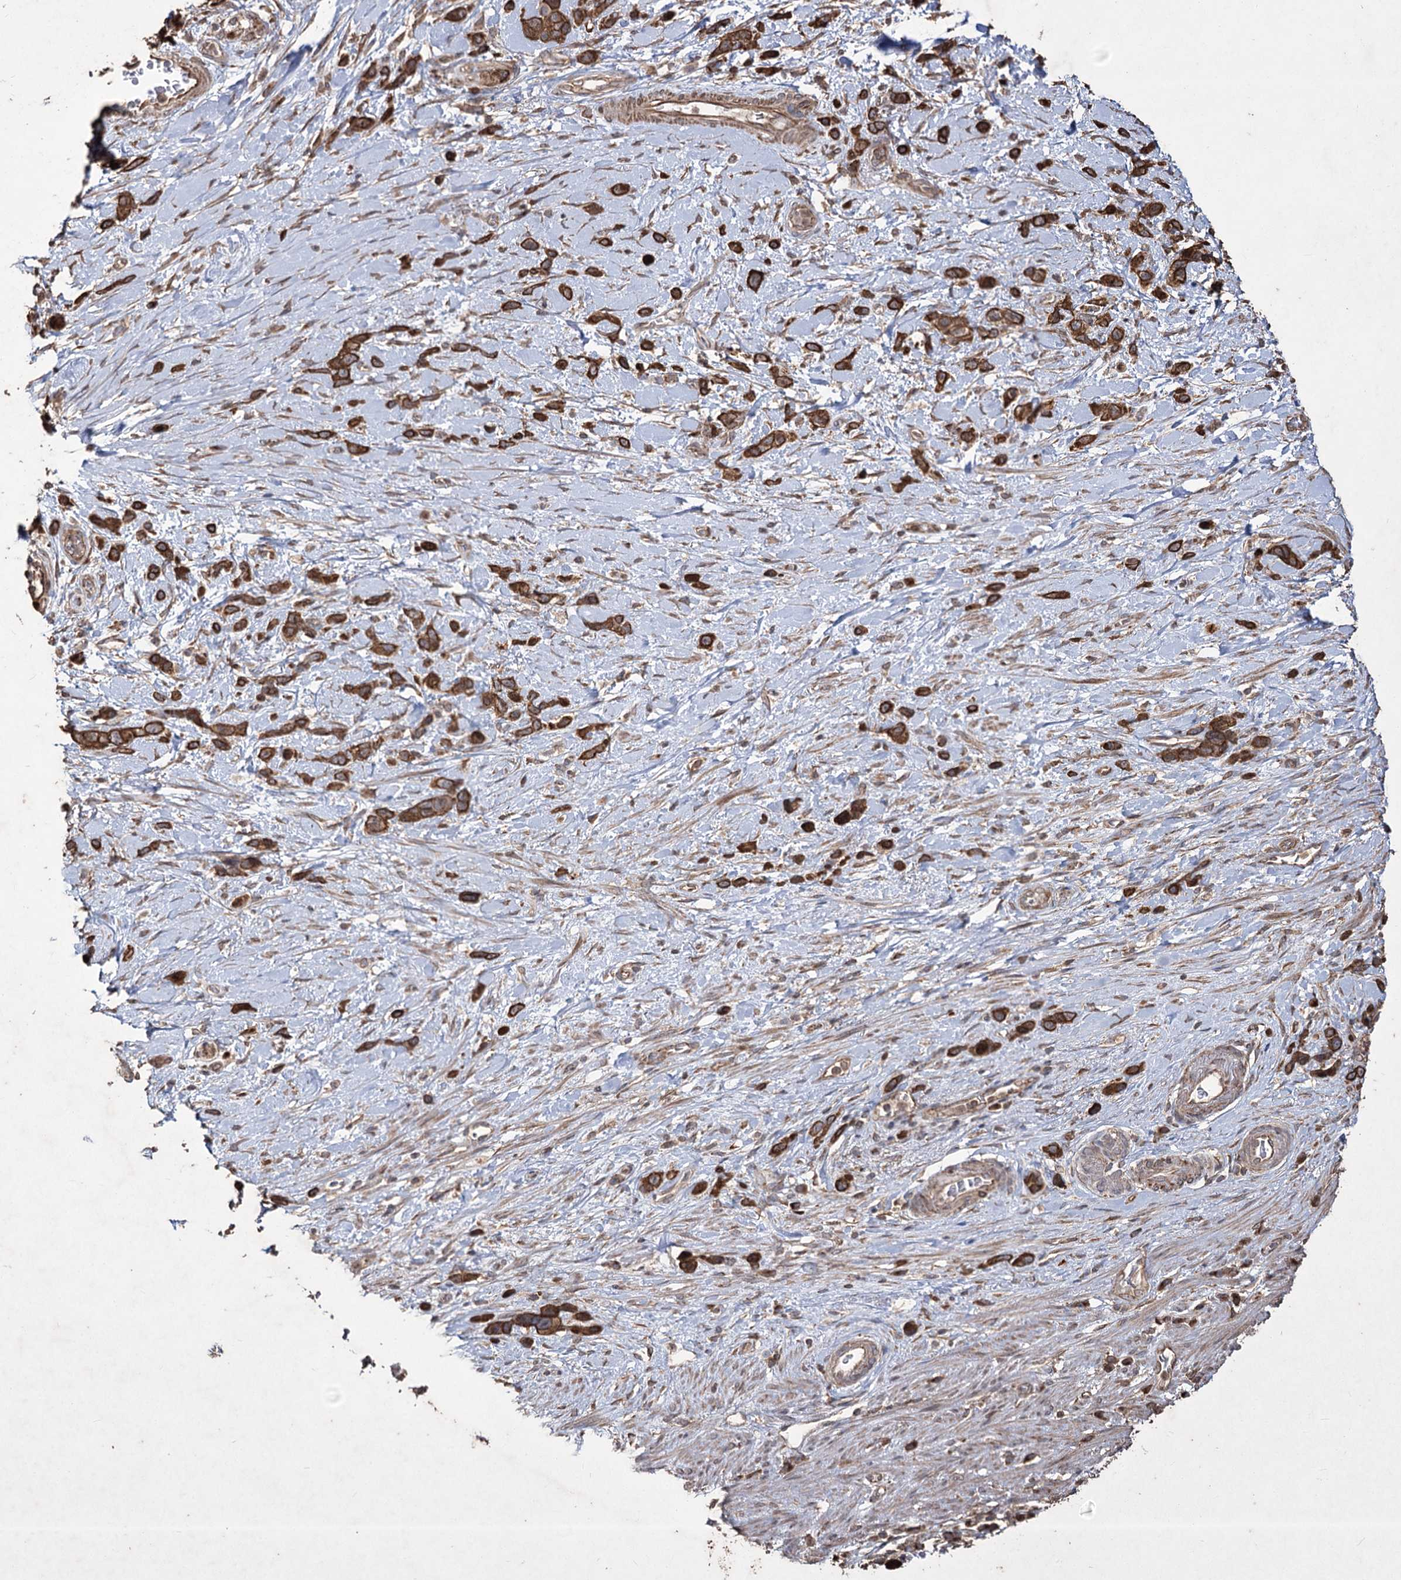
{"staining": {"intensity": "strong", "quantity": ">75%", "location": "cytoplasmic/membranous"}, "tissue": "stomach cancer", "cell_type": "Tumor cells", "image_type": "cancer", "snomed": [{"axis": "morphology", "description": "Adenocarcinoma, NOS"}, {"axis": "morphology", "description": "Adenocarcinoma, High grade"}, {"axis": "topography", "description": "Stomach, upper"}, {"axis": "topography", "description": "Stomach, lower"}], "caption": "High-power microscopy captured an immunohistochemistry image of adenocarcinoma (stomach), revealing strong cytoplasmic/membranous expression in about >75% of tumor cells. The staining was performed using DAB to visualize the protein expression in brown, while the nuclei were stained in blue with hematoxylin (Magnification: 20x).", "gene": "PRC1", "patient": {"sex": "female", "age": 65}}